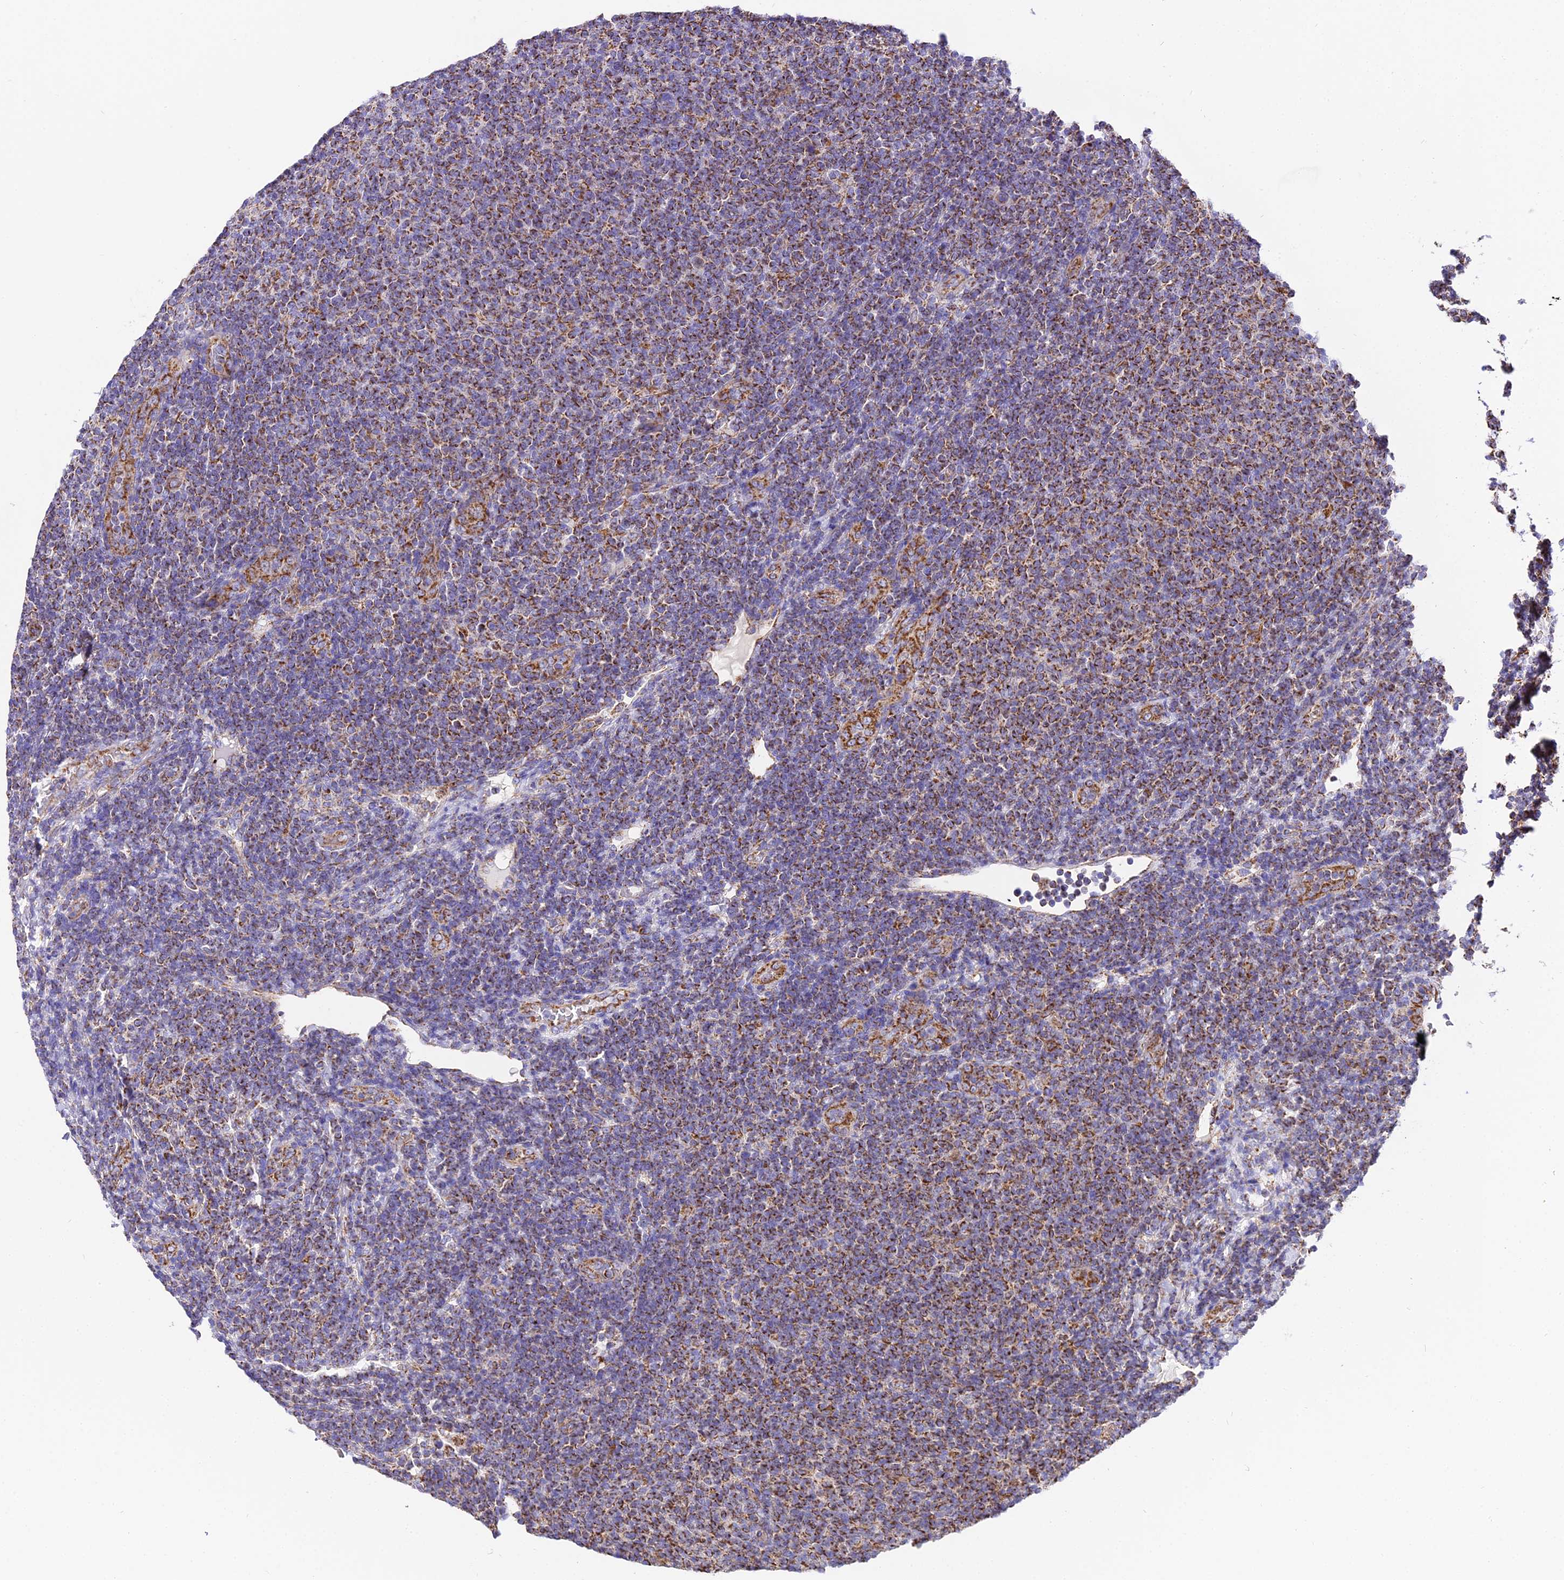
{"staining": {"intensity": "moderate", "quantity": ">75%", "location": "cytoplasmic/membranous"}, "tissue": "lymphoma", "cell_type": "Tumor cells", "image_type": "cancer", "snomed": [{"axis": "morphology", "description": "Malignant lymphoma, non-Hodgkin's type, Low grade"}, {"axis": "topography", "description": "Lymph node"}], "caption": "The immunohistochemical stain highlights moderate cytoplasmic/membranous staining in tumor cells of lymphoma tissue. (DAB = brown stain, brightfield microscopy at high magnification).", "gene": "OCIAD1", "patient": {"sex": "male", "age": 66}}